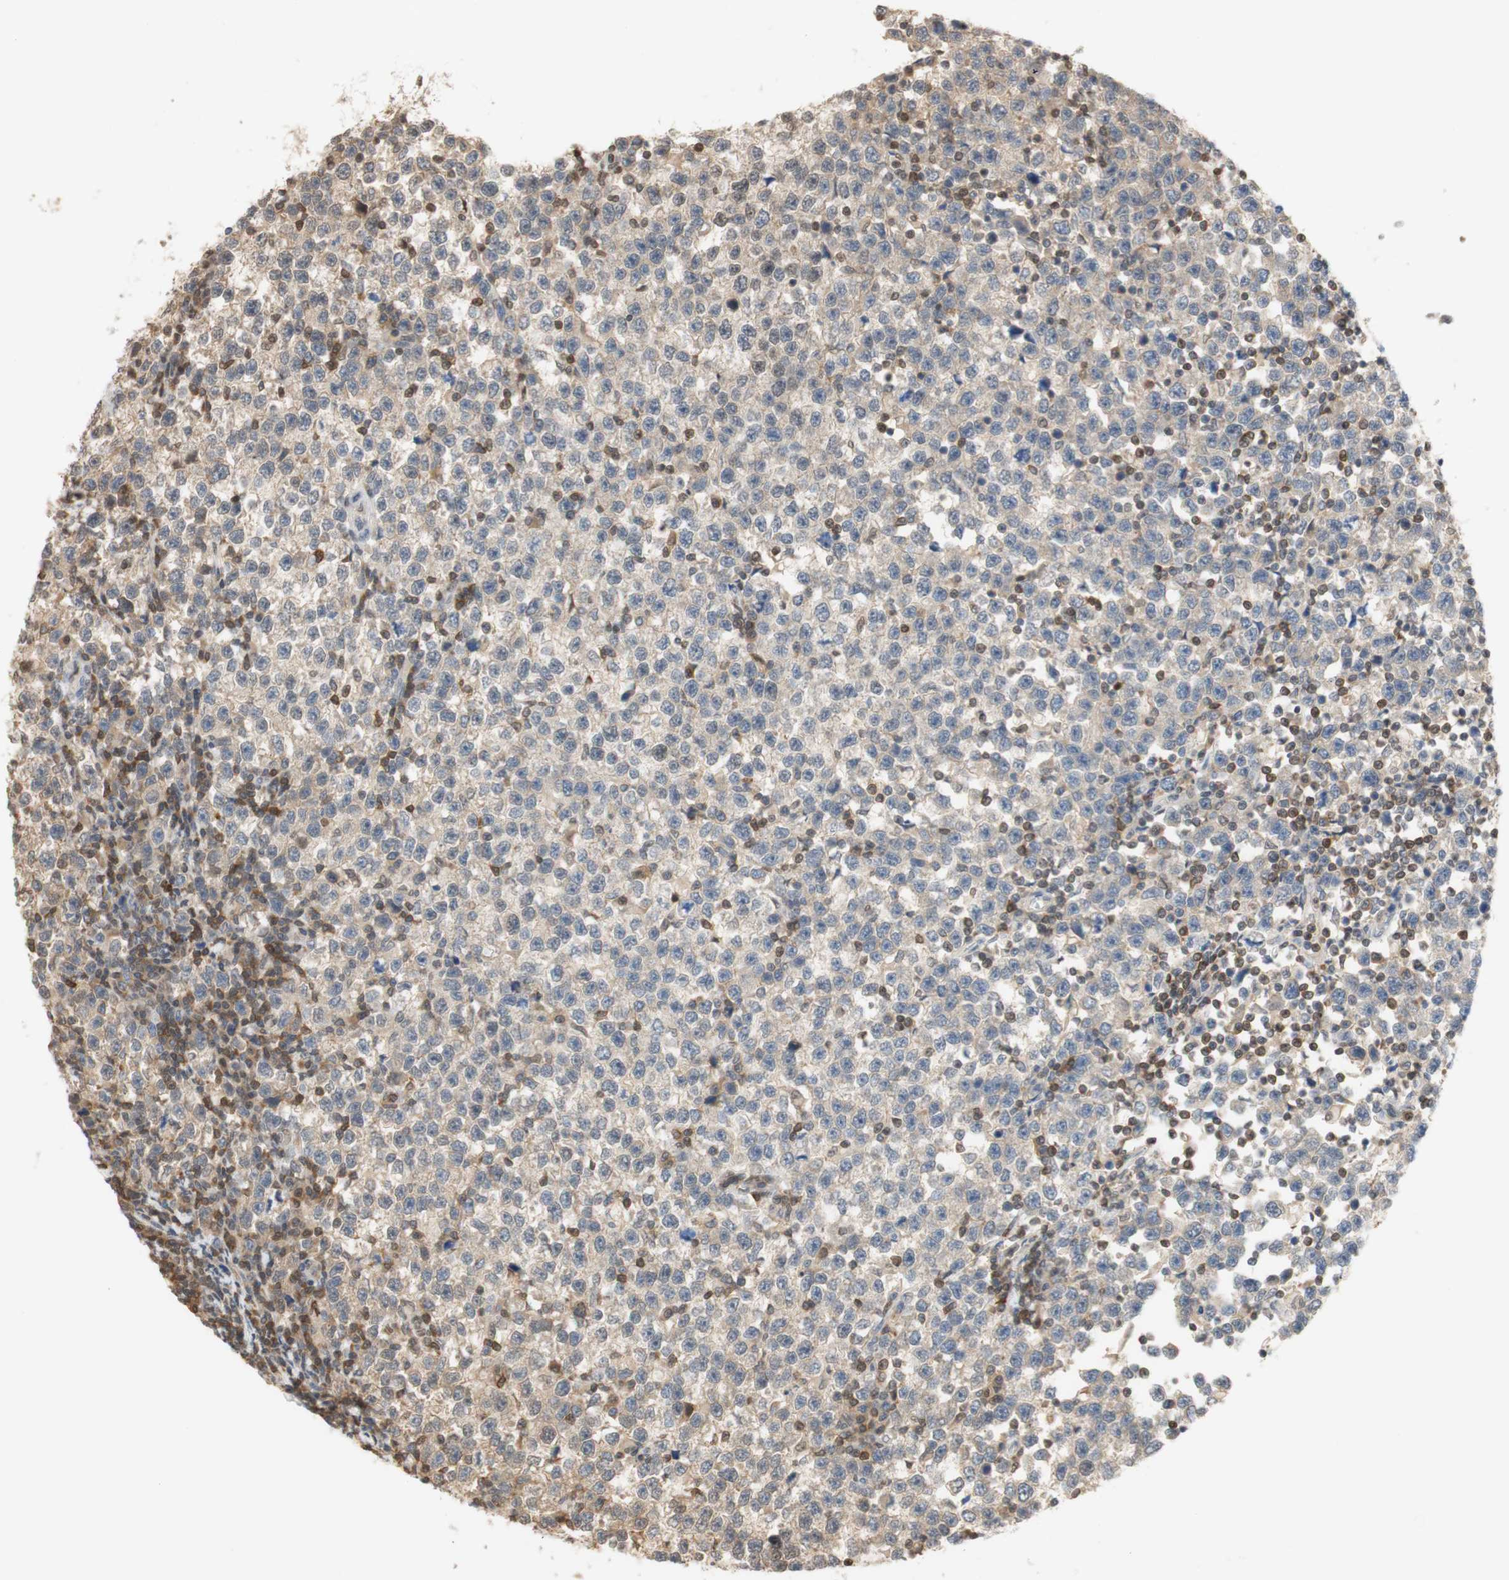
{"staining": {"intensity": "weak", "quantity": ">75%", "location": "cytoplasmic/membranous"}, "tissue": "testis cancer", "cell_type": "Tumor cells", "image_type": "cancer", "snomed": [{"axis": "morphology", "description": "Seminoma, NOS"}, {"axis": "topography", "description": "Testis"}], "caption": "Tumor cells show low levels of weak cytoplasmic/membranous positivity in about >75% of cells in human testis cancer (seminoma). Nuclei are stained in blue.", "gene": "NAP1L4", "patient": {"sex": "male", "age": 43}}